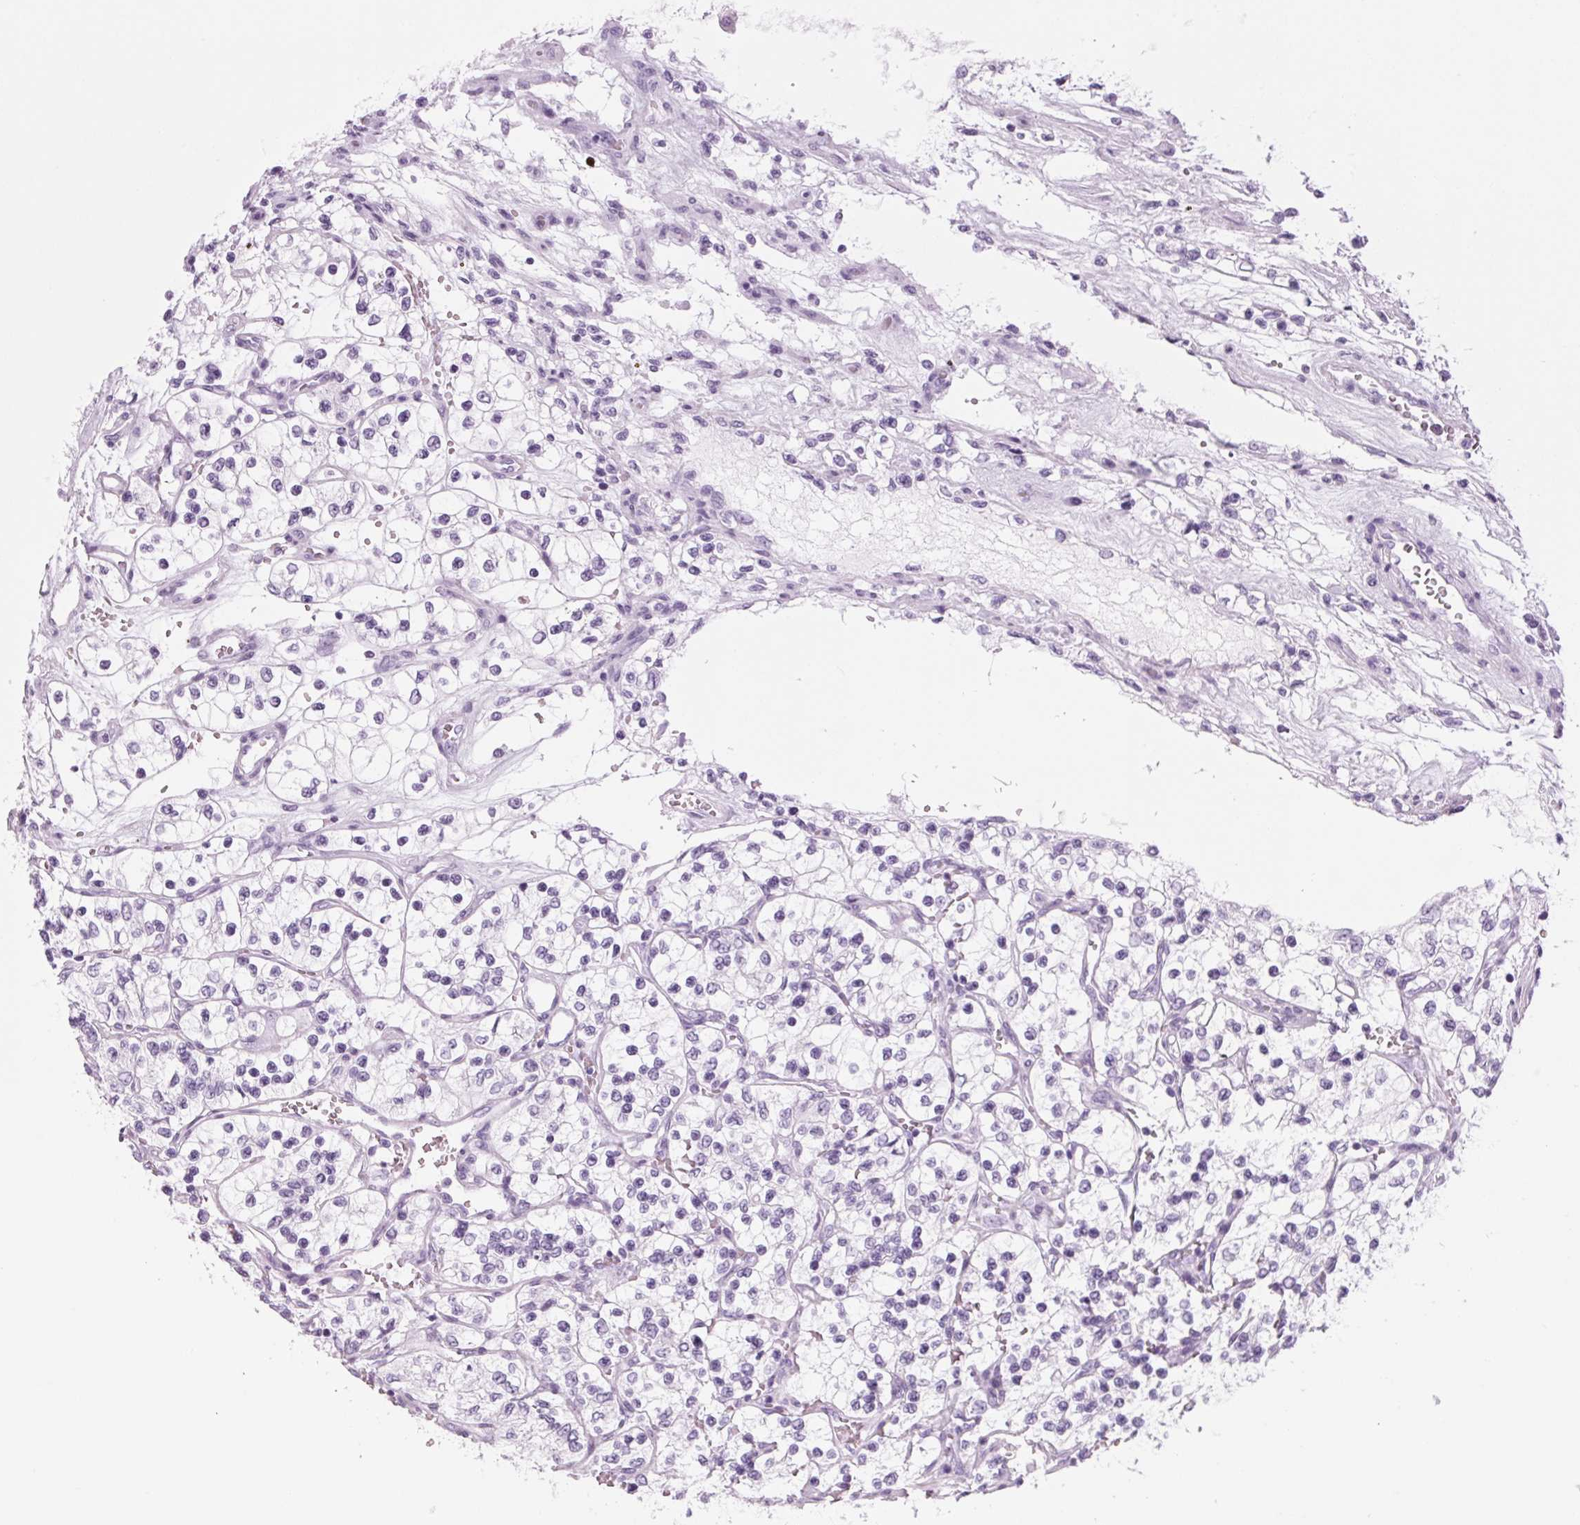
{"staining": {"intensity": "negative", "quantity": "none", "location": "none"}, "tissue": "renal cancer", "cell_type": "Tumor cells", "image_type": "cancer", "snomed": [{"axis": "morphology", "description": "Adenocarcinoma, NOS"}, {"axis": "topography", "description": "Kidney"}], "caption": "Immunohistochemistry image of human renal adenocarcinoma stained for a protein (brown), which shows no staining in tumor cells.", "gene": "PPP1R1A", "patient": {"sex": "female", "age": 69}}